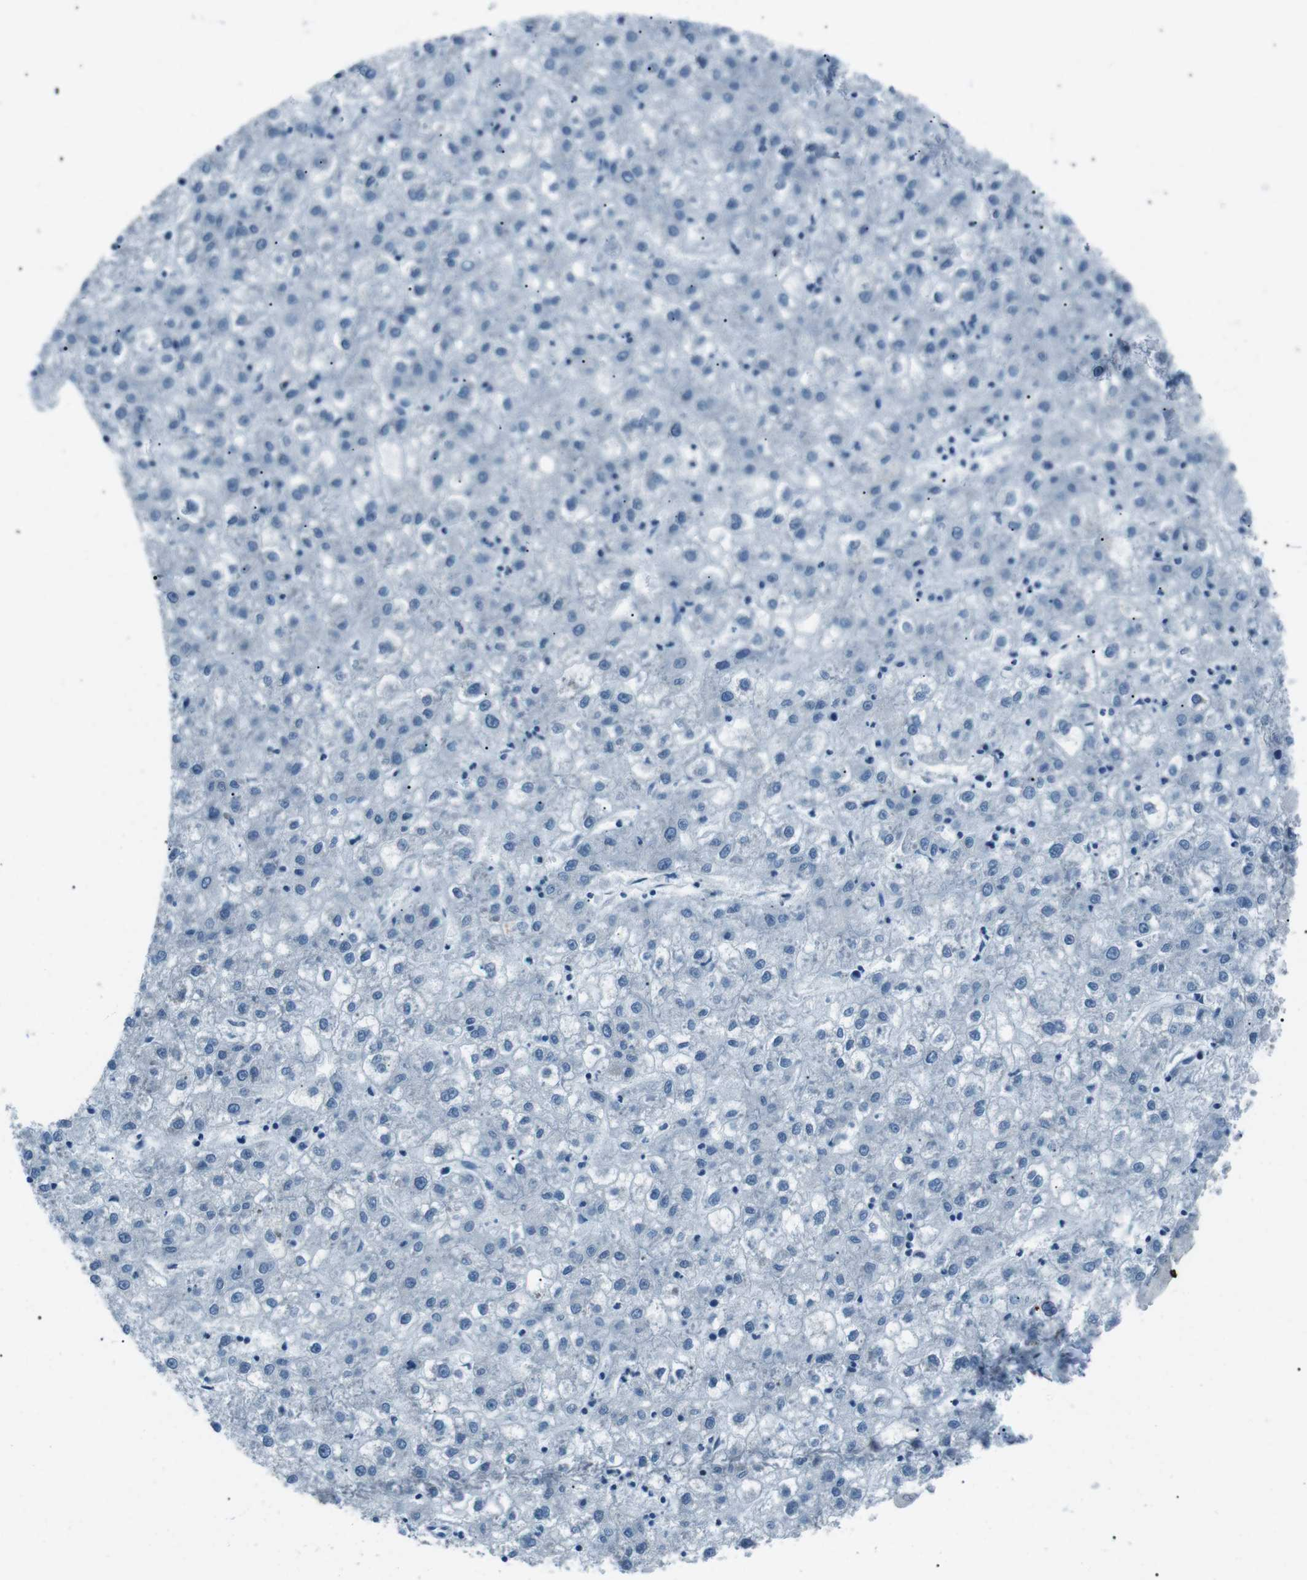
{"staining": {"intensity": "negative", "quantity": "none", "location": "none"}, "tissue": "liver cancer", "cell_type": "Tumor cells", "image_type": "cancer", "snomed": [{"axis": "morphology", "description": "Carcinoma, Hepatocellular, NOS"}, {"axis": "topography", "description": "Liver"}], "caption": "This is a image of immunohistochemistry (IHC) staining of liver hepatocellular carcinoma, which shows no staining in tumor cells. (DAB (3,3'-diaminobenzidine) immunohistochemistry (IHC), high magnification).", "gene": "SERPINB2", "patient": {"sex": "male", "age": 72}}